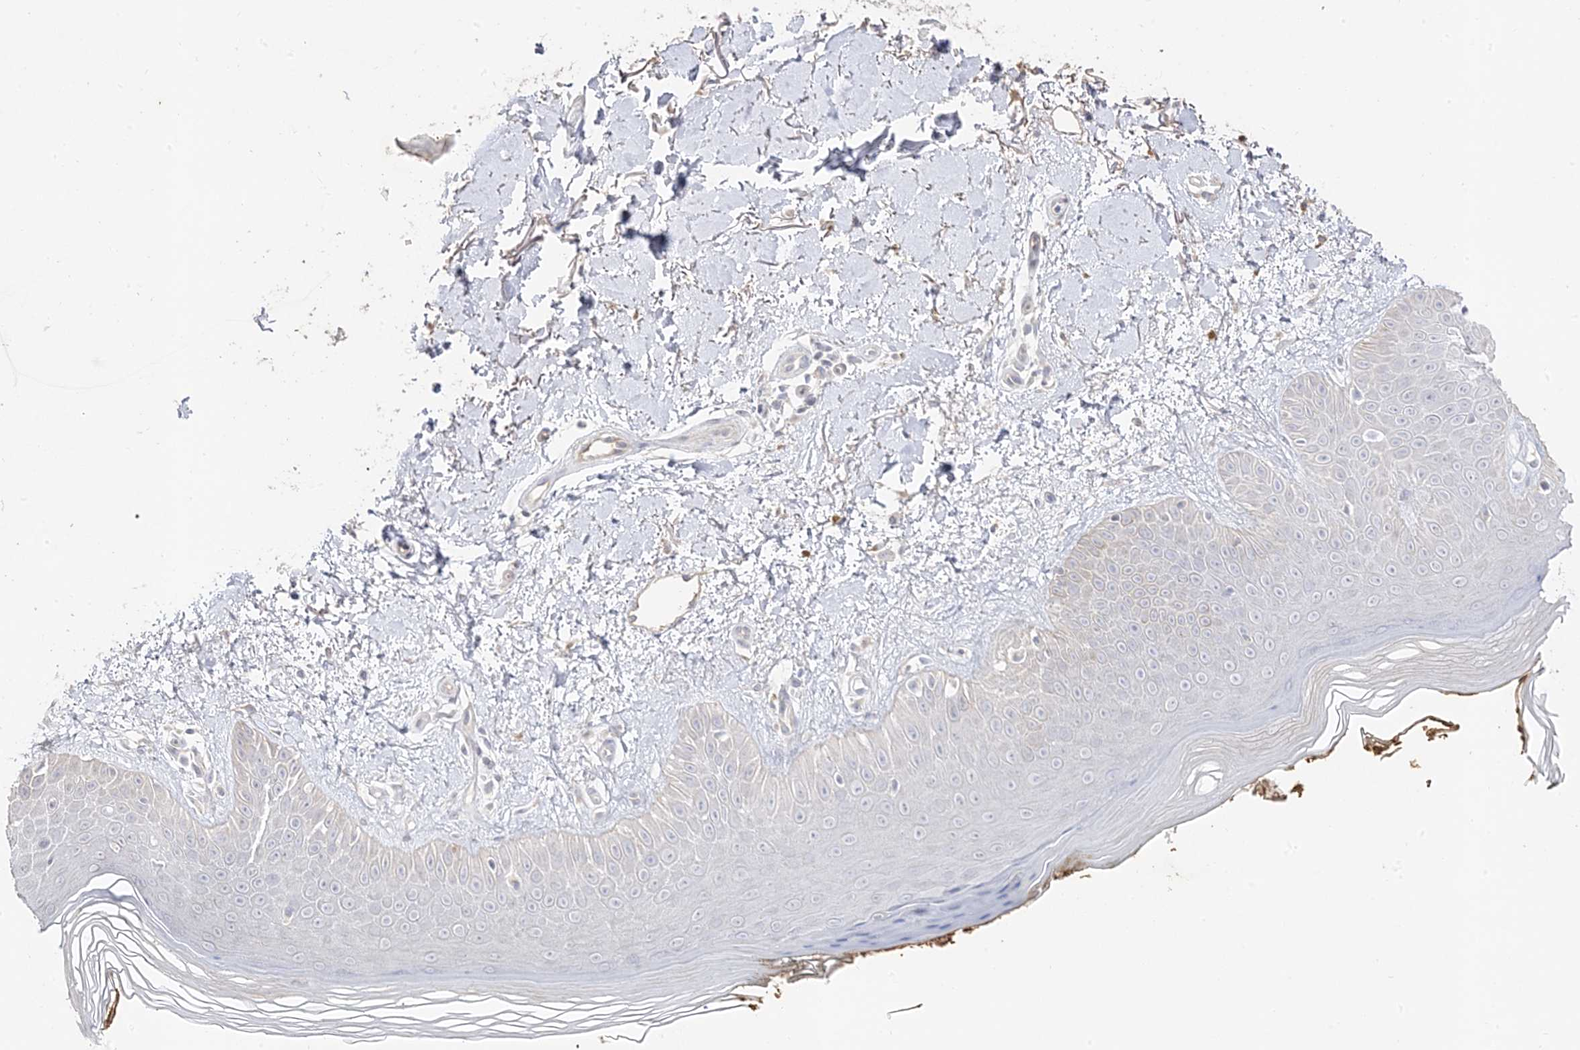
{"staining": {"intensity": "negative", "quantity": "none", "location": "none"}, "tissue": "skin", "cell_type": "Fibroblasts", "image_type": "normal", "snomed": [{"axis": "morphology", "description": "Normal tissue, NOS"}, {"axis": "topography", "description": "Skin"}], "caption": "IHC of unremarkable skin shows no expression in fibroblasts. (DAB (3,3'-diaminobenzidine) immunohistochemistry (IHC), high magnification).", "gene": "TRANK1", "patient": {"sex": "female", "age": 64}}